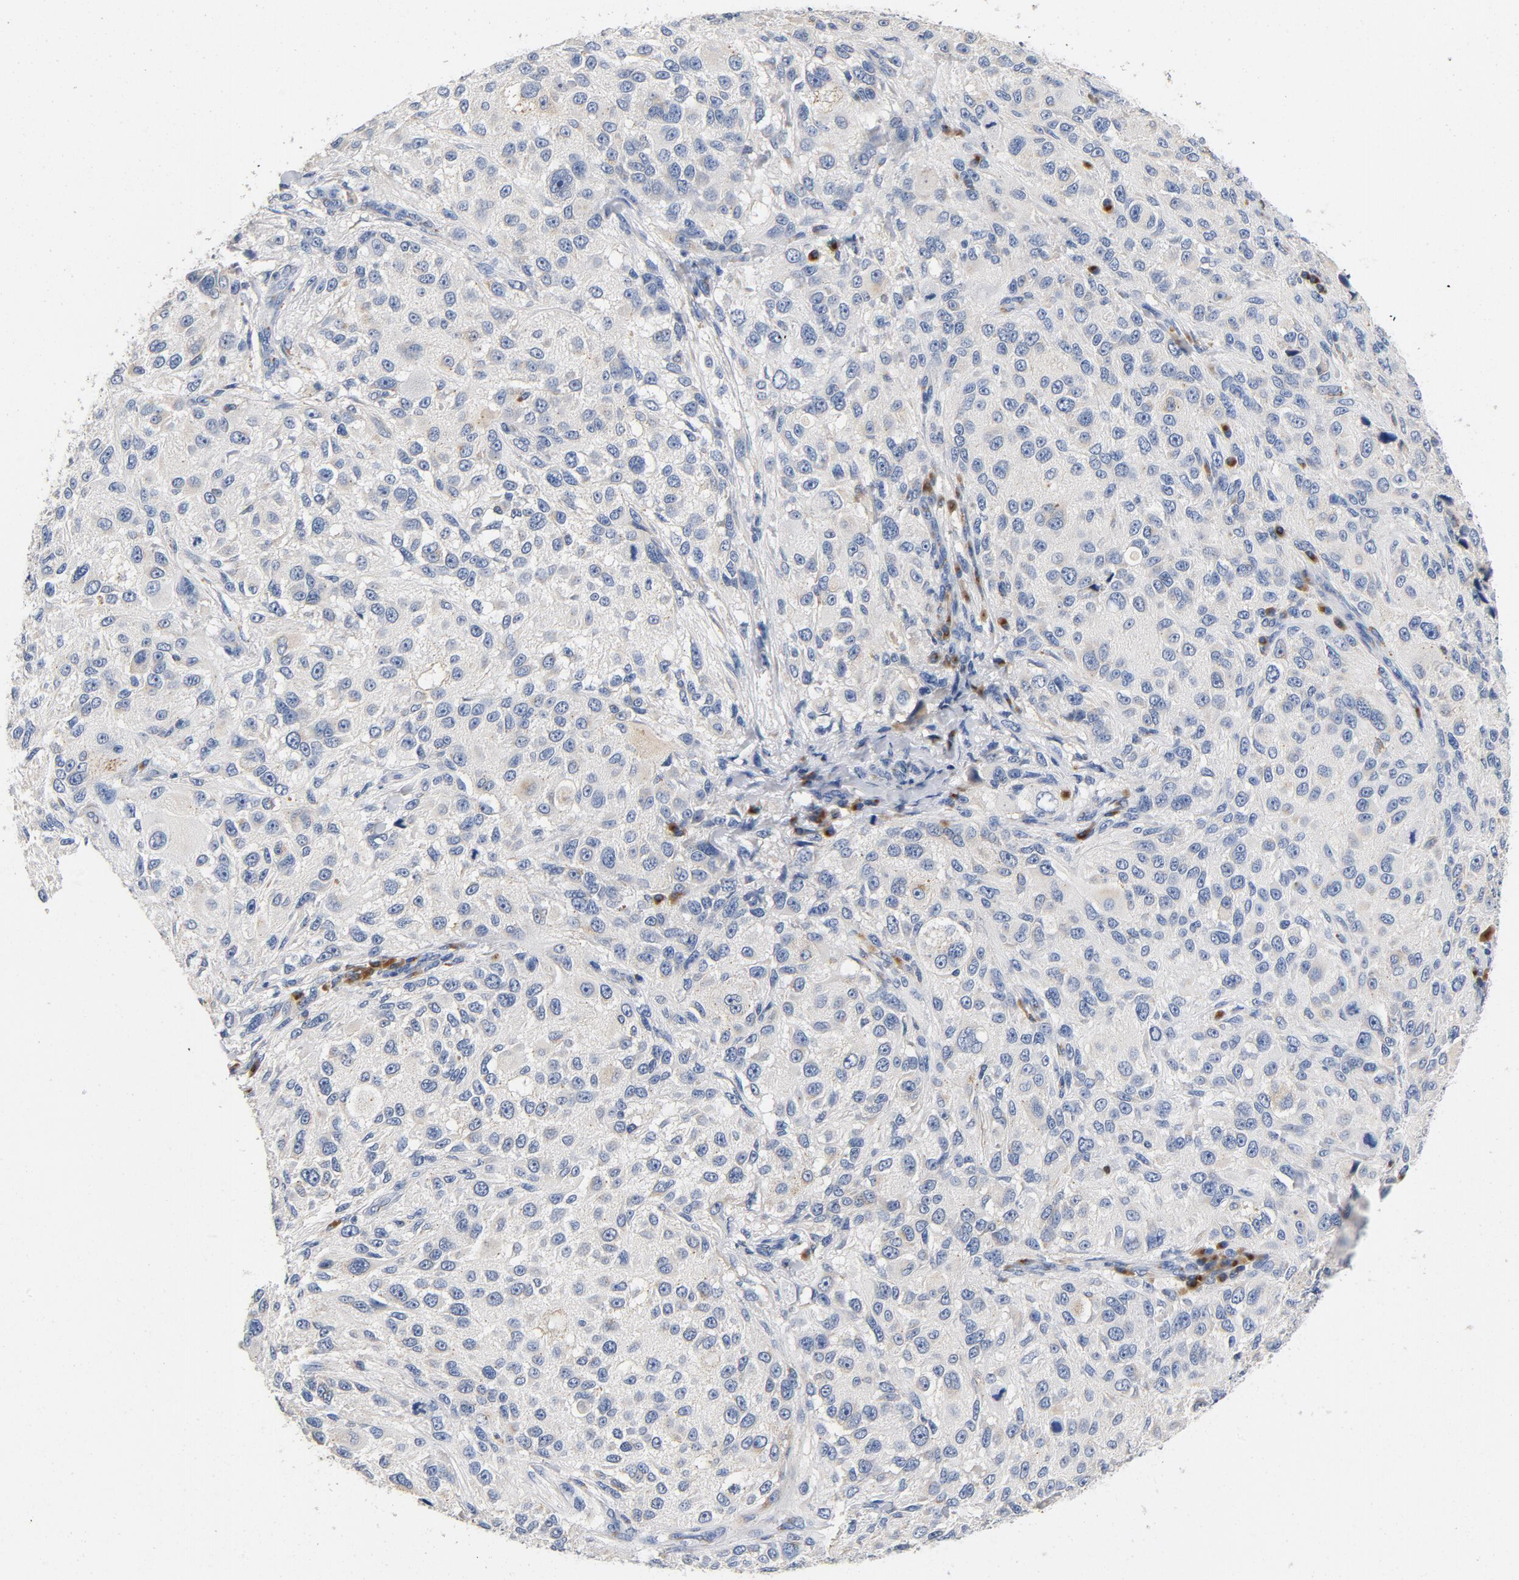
{"staining": {"intensity": "negative", "quantity": "none", "location": "none"}, "tissue": "melanoma", "cell_type": "Tumor cells", "image_type": "cancer", "snomed": [{"axis": "morphology", "description": "Necrosis, NOS"}, {"axis": "morphology", "description": "Malignant melanoma, NOS"}, {"axis": "topography", "description": "Skin"}], "caption": "An immunohistochemistry (IHC) micrograph of malignant melanoma is shown. There is no staining in tumor cells of malignant melanoma.", "gene": "LMAN2", "patient": {"sex": "female", "age": 87}}